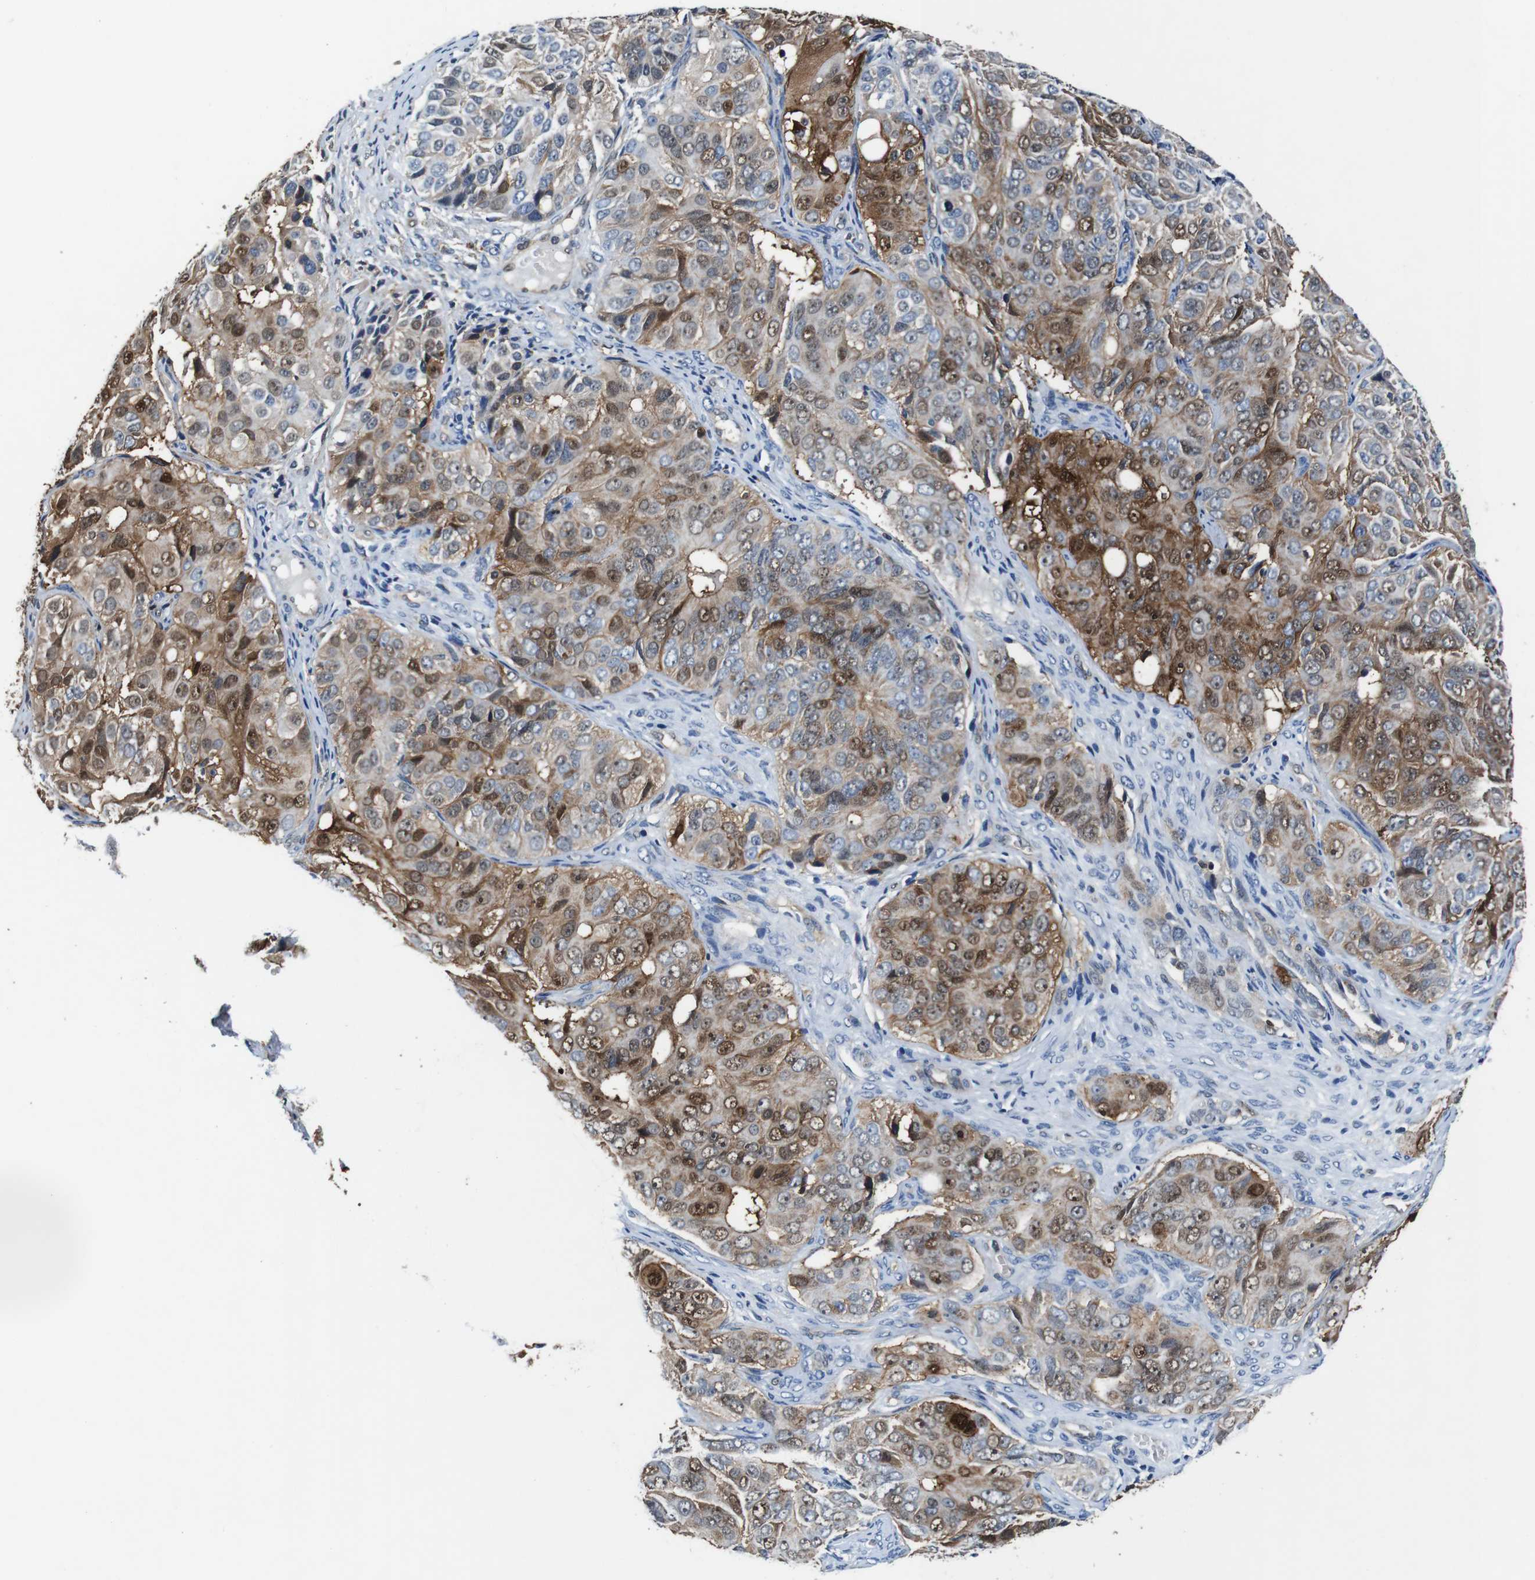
{"staining": {"intensity": "strong", "quantity": "25%-75%", "location": "cytoplasmic/membranous,nuclear"}, "tissue": "ovarian cancer", "cell_type": "Tumor cells", "image_type": "cancer", "snomed": [{"axis": "morphology", "description": "Carcinoma, endometroid"}, {"axis": "topography", "description": "Ovary"}], "caption": "There is high levels of strong cytoplasmic/membranous and nuclear positivity in tumor cells of ovarian endometroid carcinoma, as demonstrated by immunohistochemical staining (brown color).", "gene": "ANXA1", "patient": {"sex": "female", "age": 51}}